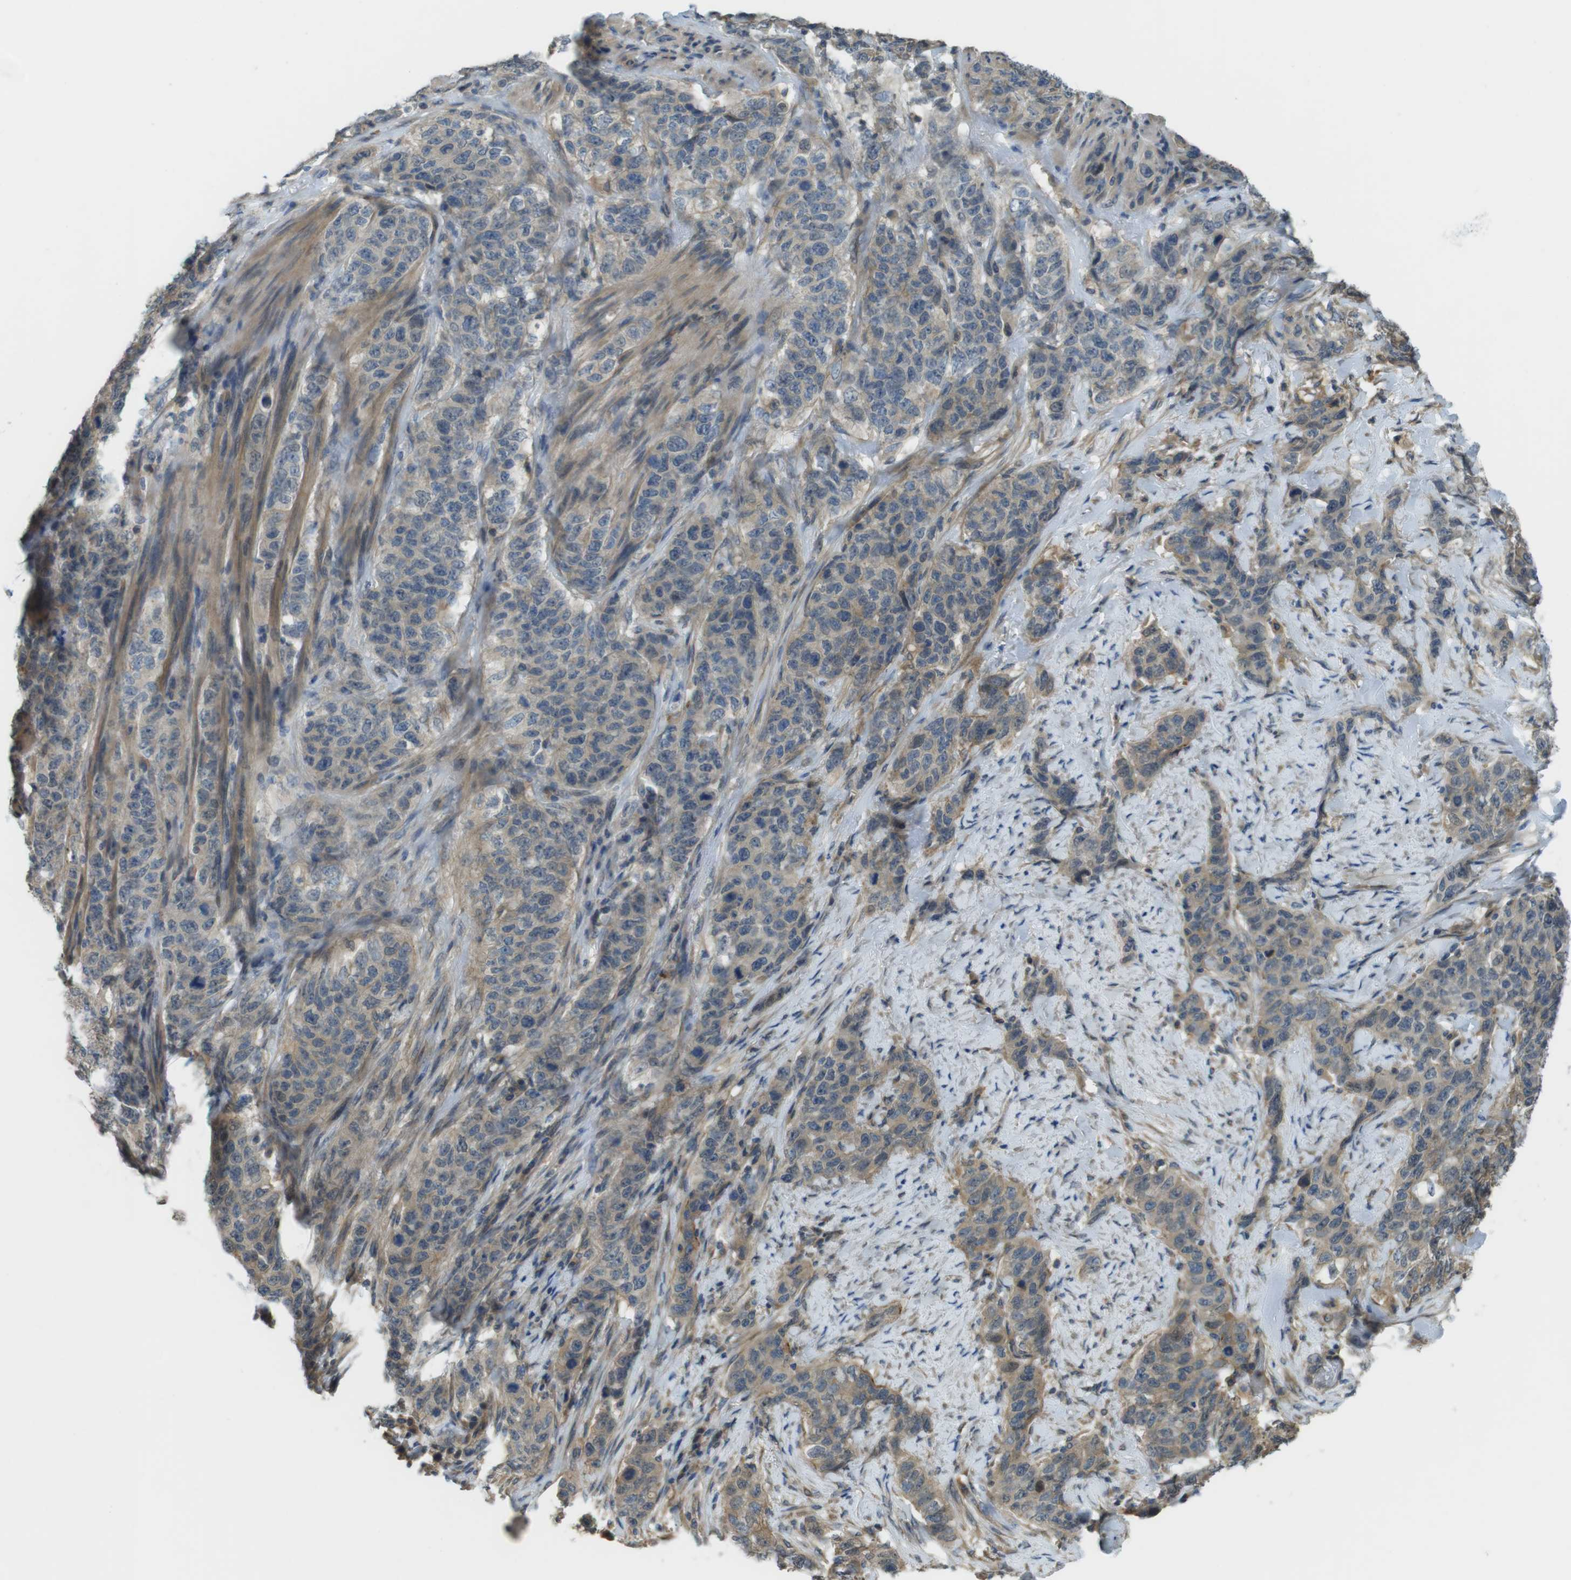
{"staining": {"intensity": "weak", "quantity": ">75%", "location": "cytoplasmic/membranous"}, "tissue": "stomach cancer", "cell_type": "Tumor cells", "image_type": "cancer", "snomed": [{"axis": "morphology", "description": "Adenocarcinoma, NOS"}, {"axis": "topography", "description": "Stomach"}], "caption": "Immunohistochemistry micrograph of neoplastic tissue: human adenocarcinoma (stomach) stained using immunohistochemistry reveals low levels of weak protein expression localized specifically in the cytoplasmic/membranous of tumor cells, appearing as a cytoplasmic/membranous brown color.", "gene": "ABHD15", "patient": {"sex": "male", "age": 48}}